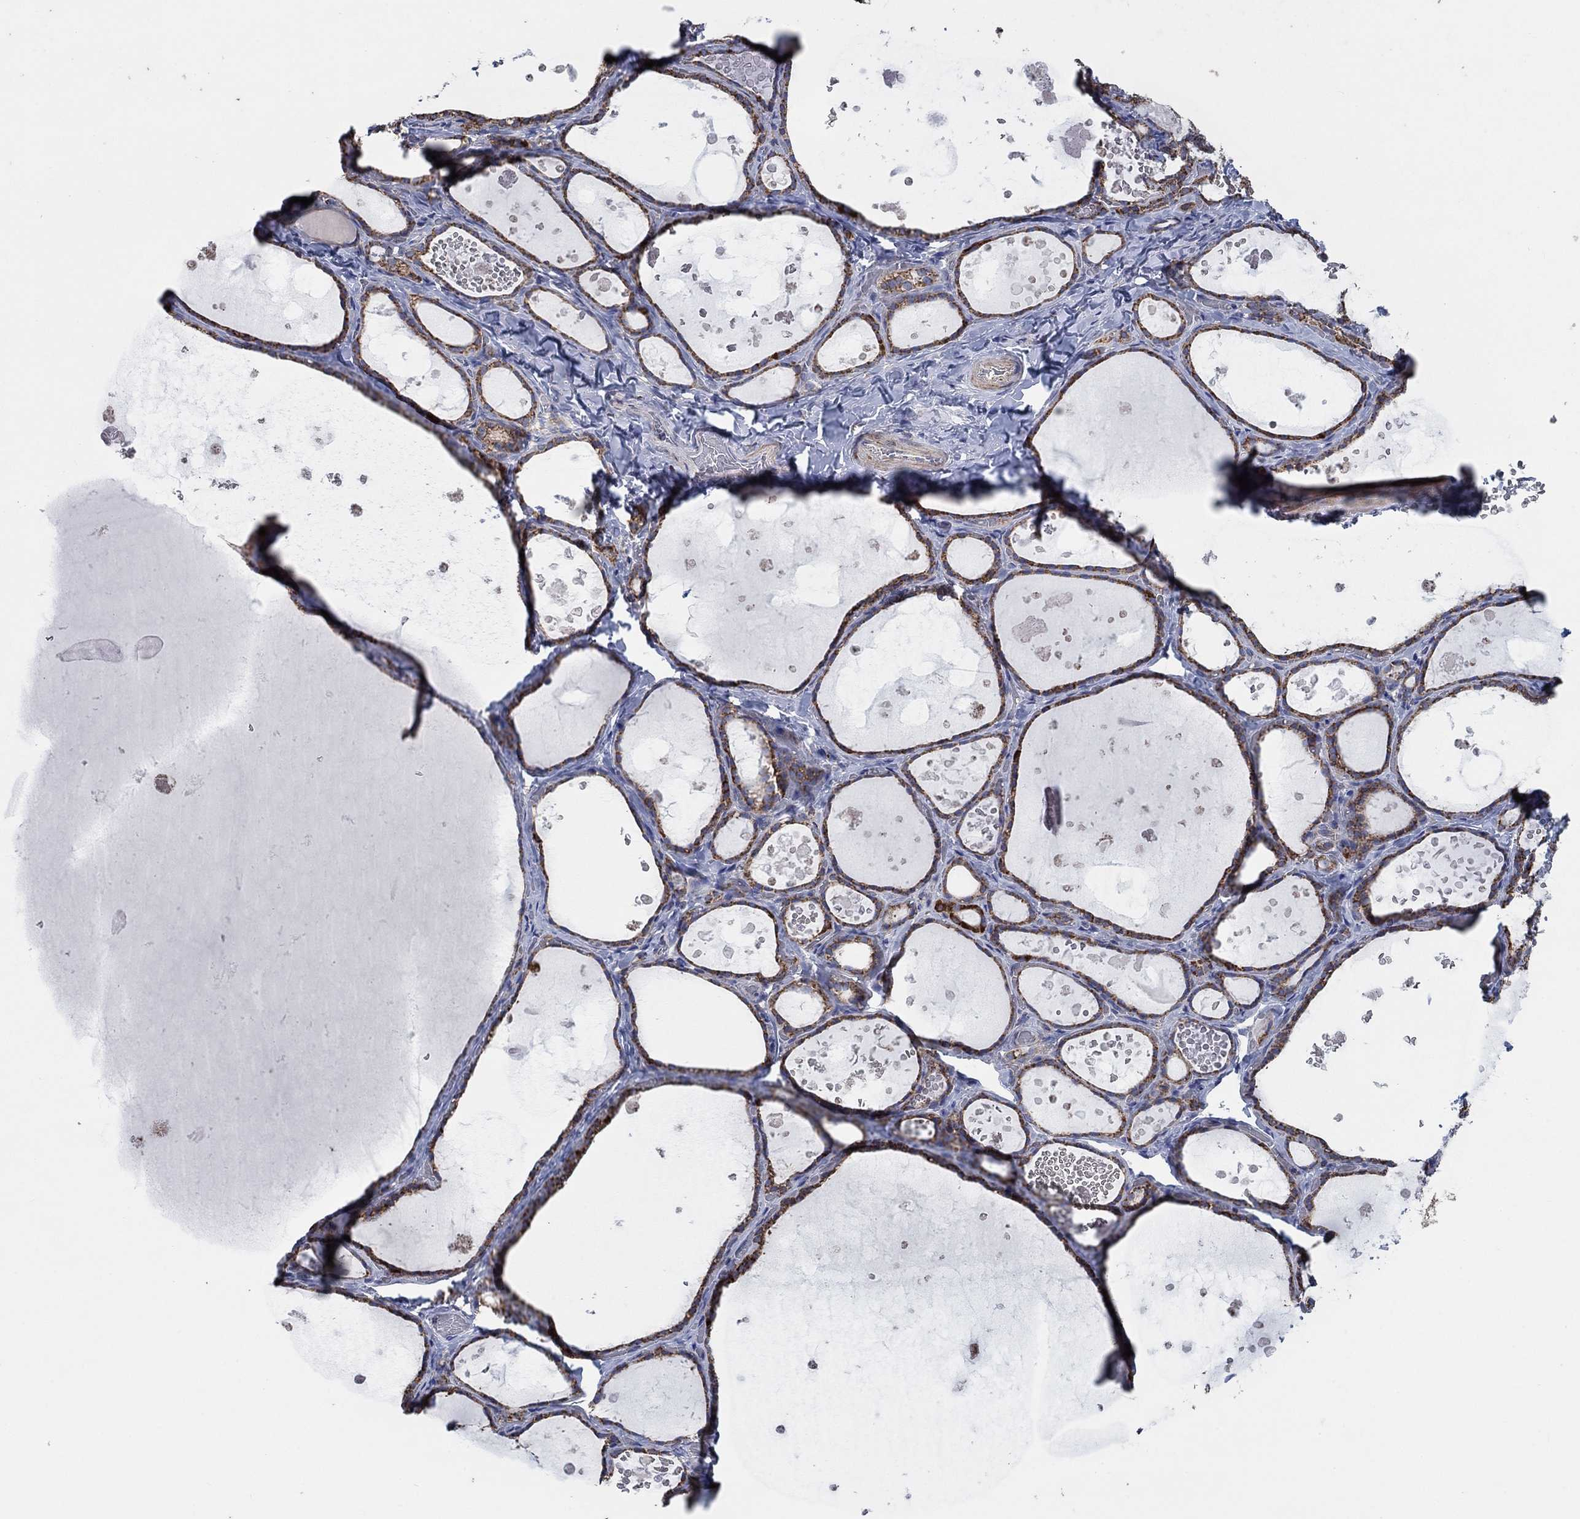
{"staining": {"intensity": "strong", "quantity": "25%-75%", "location": "cytoplasmic/membranous"}, "tissue": "thyroid gland", "cell_type": "Glandular cells", "image_type": "normal", "snomed": [{"axis": "morphology", "description": "Normal tissue, NOS"}, {"axis": "topography", "description": "Thyroid gland"}], "caption": "High-power microscopy captured an IHC micrograph of unremarkable thyroid gland, revealing strong cytoplasmic/membranous expression in approximately 25%-75% of glandular cells. (IHC, brightfield microscopy, high magnification).", "gene": "NCEH1", "patient": {"sex": "female", "age": 56}}